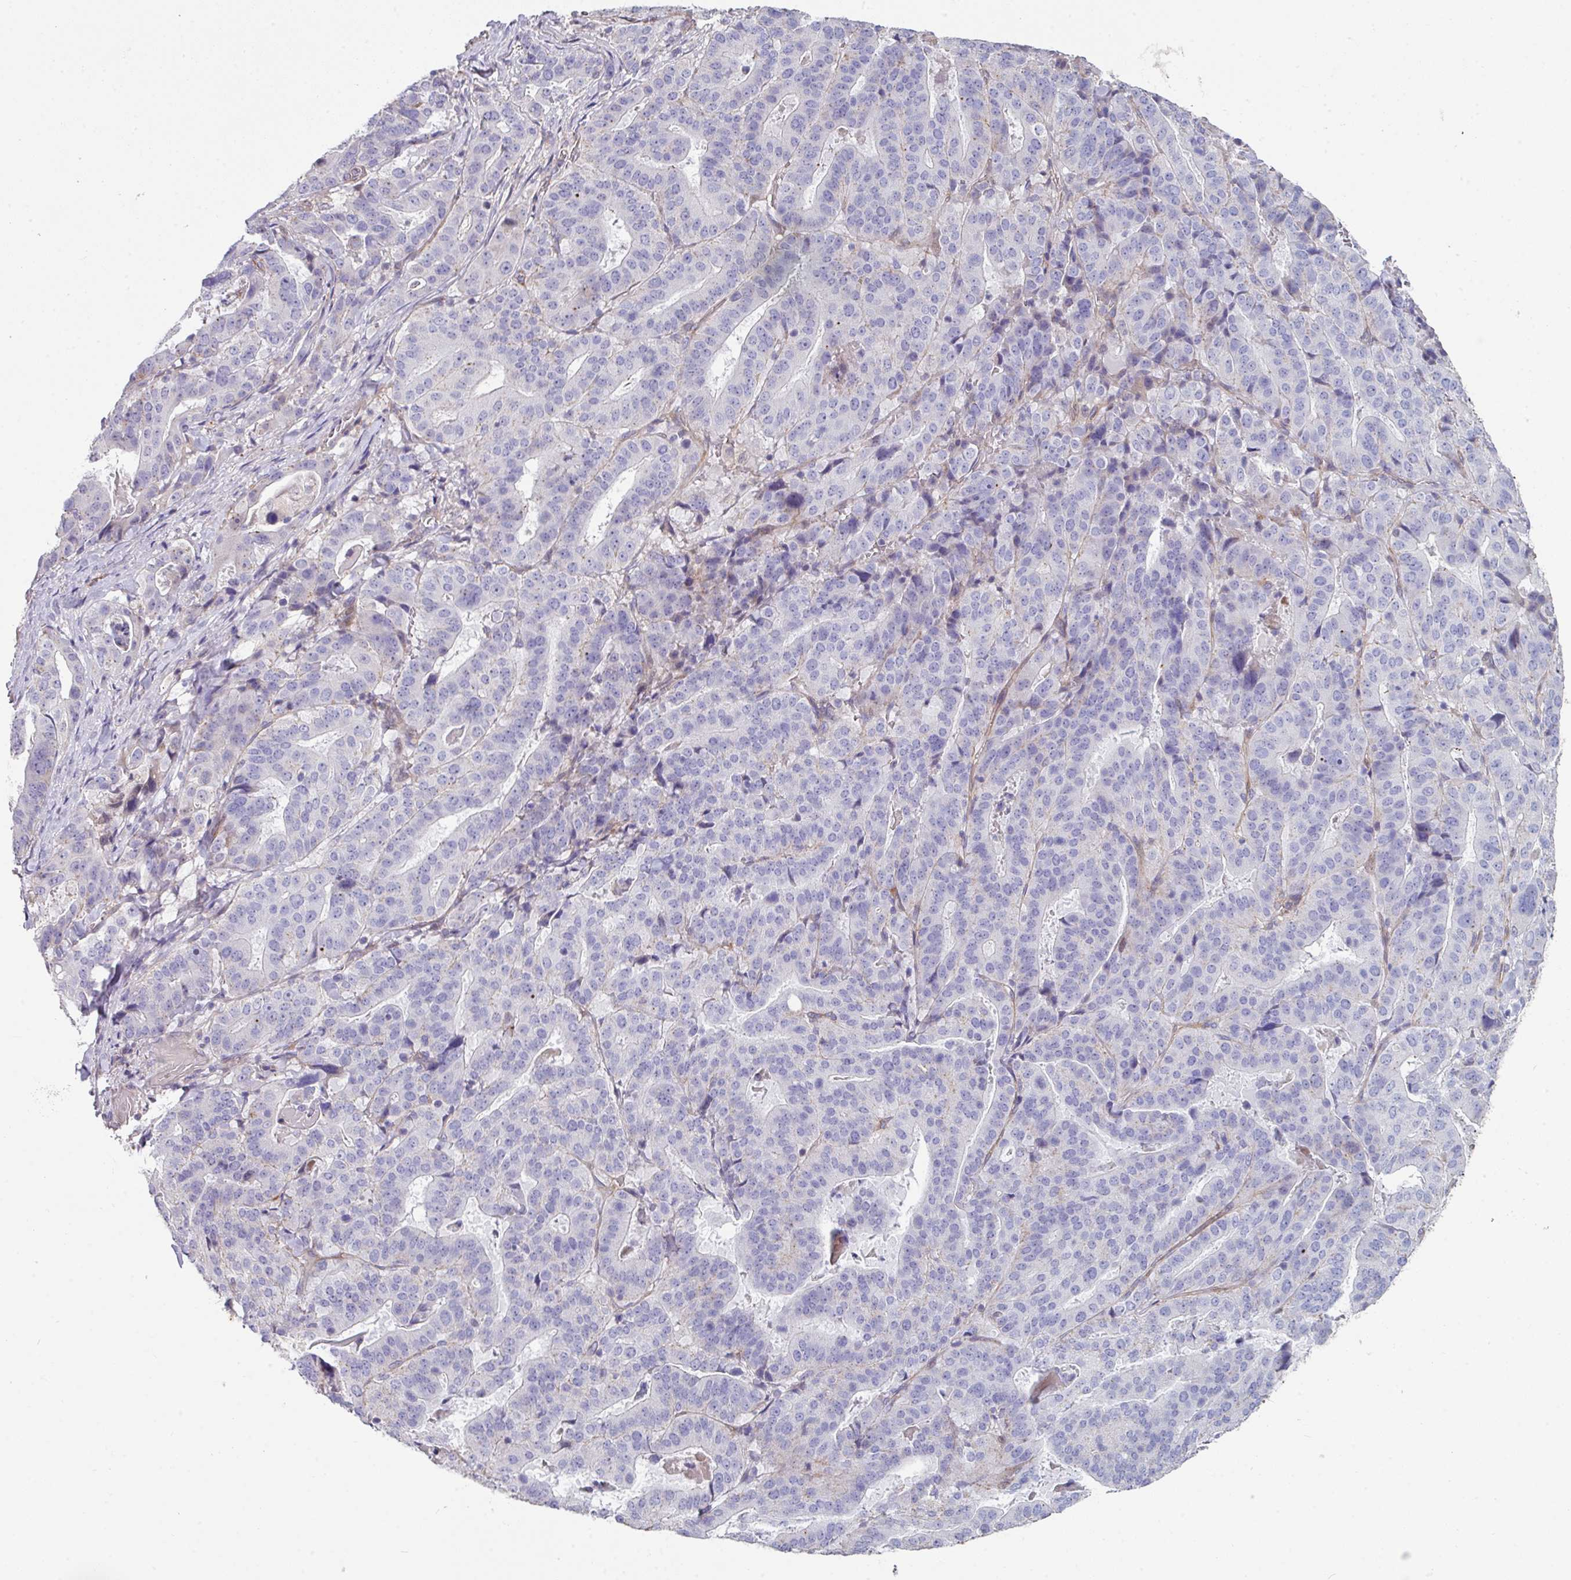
{"staining": {"intensity": "negative", "quantity": "none", "location": "none"}, "tissue": "stomach cancer", "cell_type": "Tumor cells", "image_type": "cancer", "snomed": [{"axis": "morphology", "description": "Adenocarcinoma, NOS"}, {"axis": "topography", "description": "Stomach"}], "caption": "This histopathology image is of stomach cancer stained with IHC to label a protein in brown with the nuclei are counter-stained blue. There is no positivity in tumor cells. (Stains: DAB (3,3'-diaminobenzidine) immunohistochemistry (IHC) with hematoxylin counter stain, Microscopy: brightfield microscopy at high magnification).", "gene": "ANO9", "patient": {"sex": "male", "age": 48}}